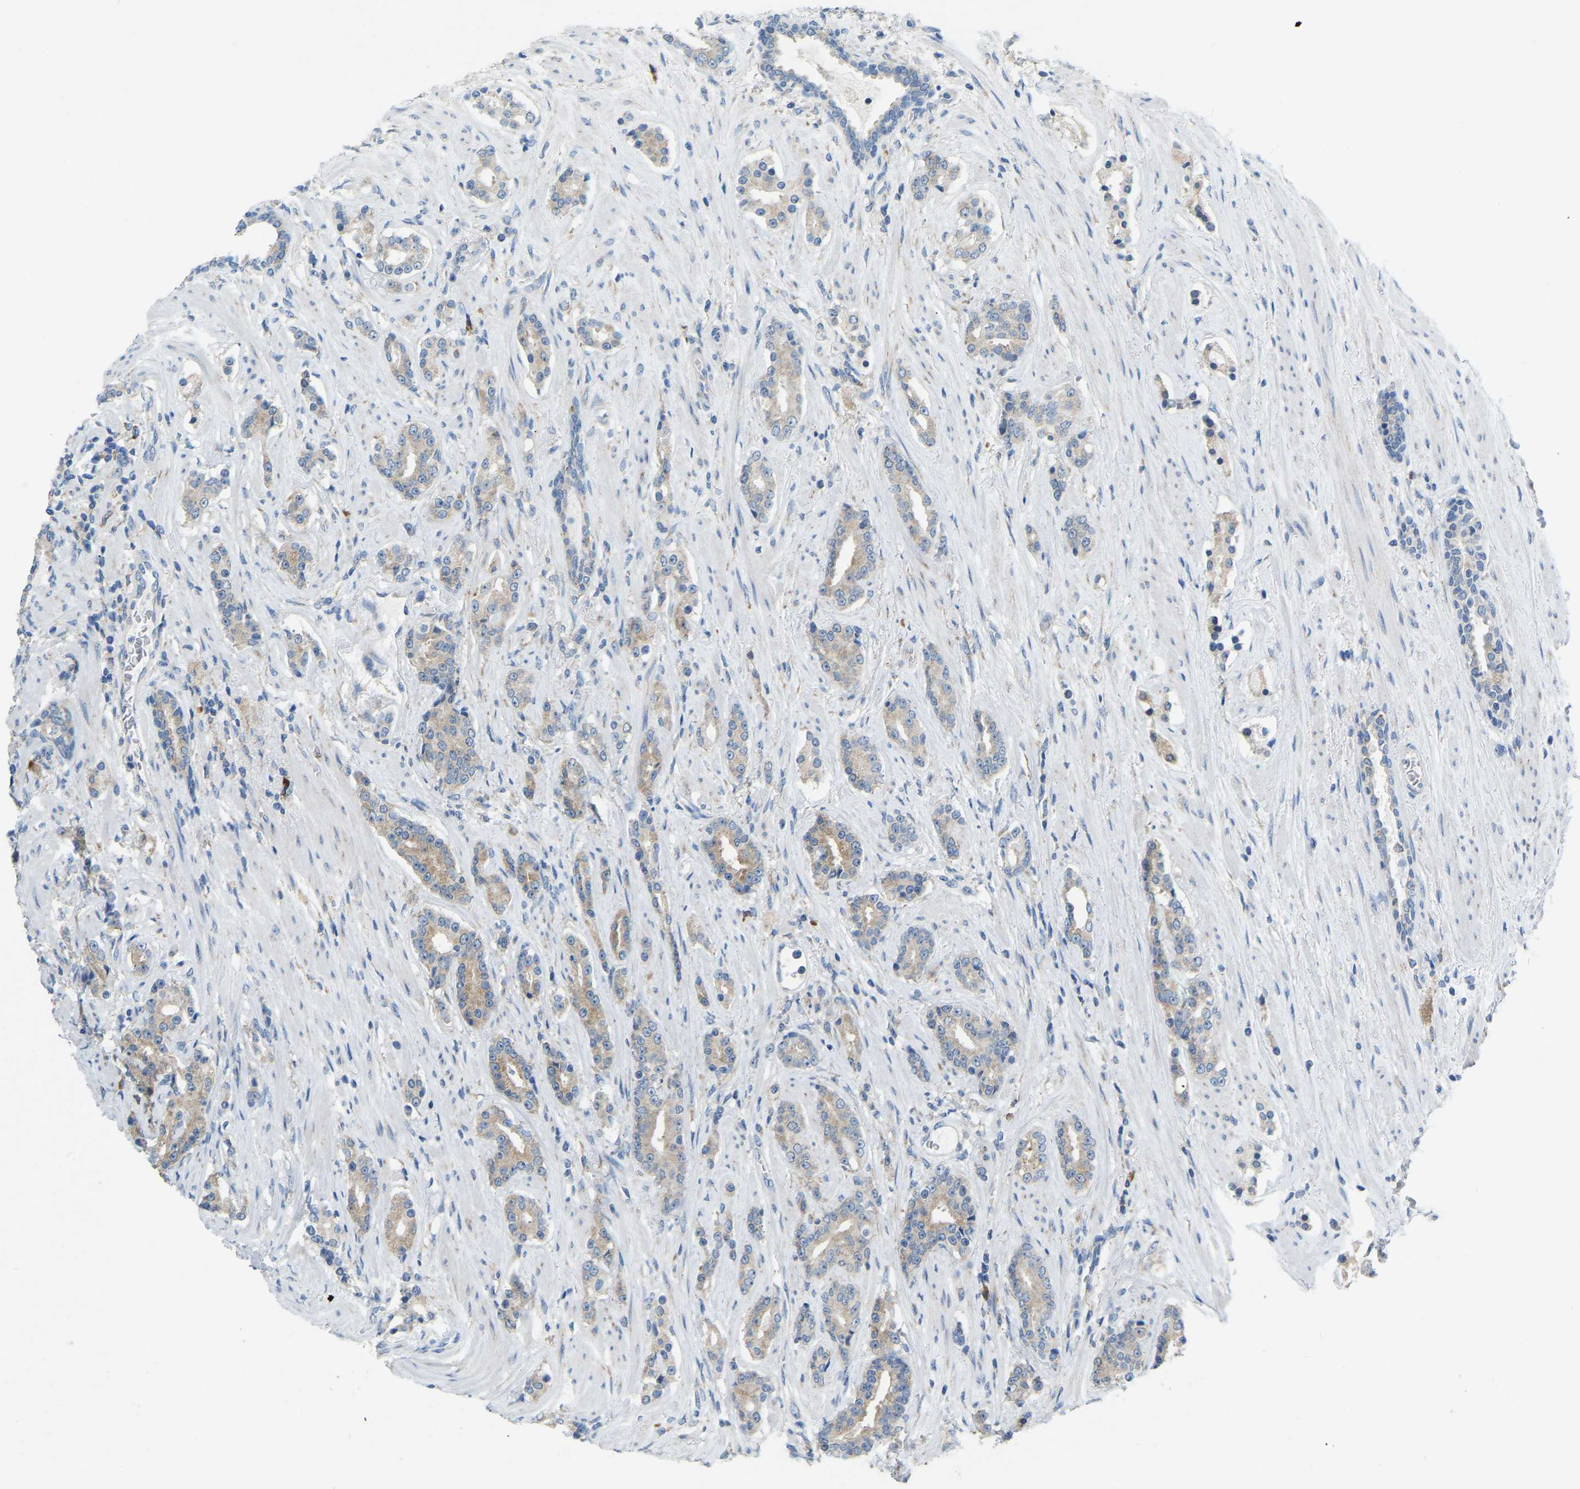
{"staining": {"intensity": "moderate", "quantity": ">75%", "location": "cytoplasmic/membranous"}, "tissue": "prostate cancer", "cell_type": "Tumor cells", "image_type": "cancer", "snomed": [{"axis": "morphology", "description": "Adenocarcinoma, High grade"}, {"axis": "topography", "description": "Prostate"}], "caption": "A medium amount of moderate cytoplasmic/membranous staining is identified in about >75% of tumor cells in high-grade adenocarcinoma (prostate) tissue.", "gene": "SND1", "patient": {"sex": "male", "age": 71}}